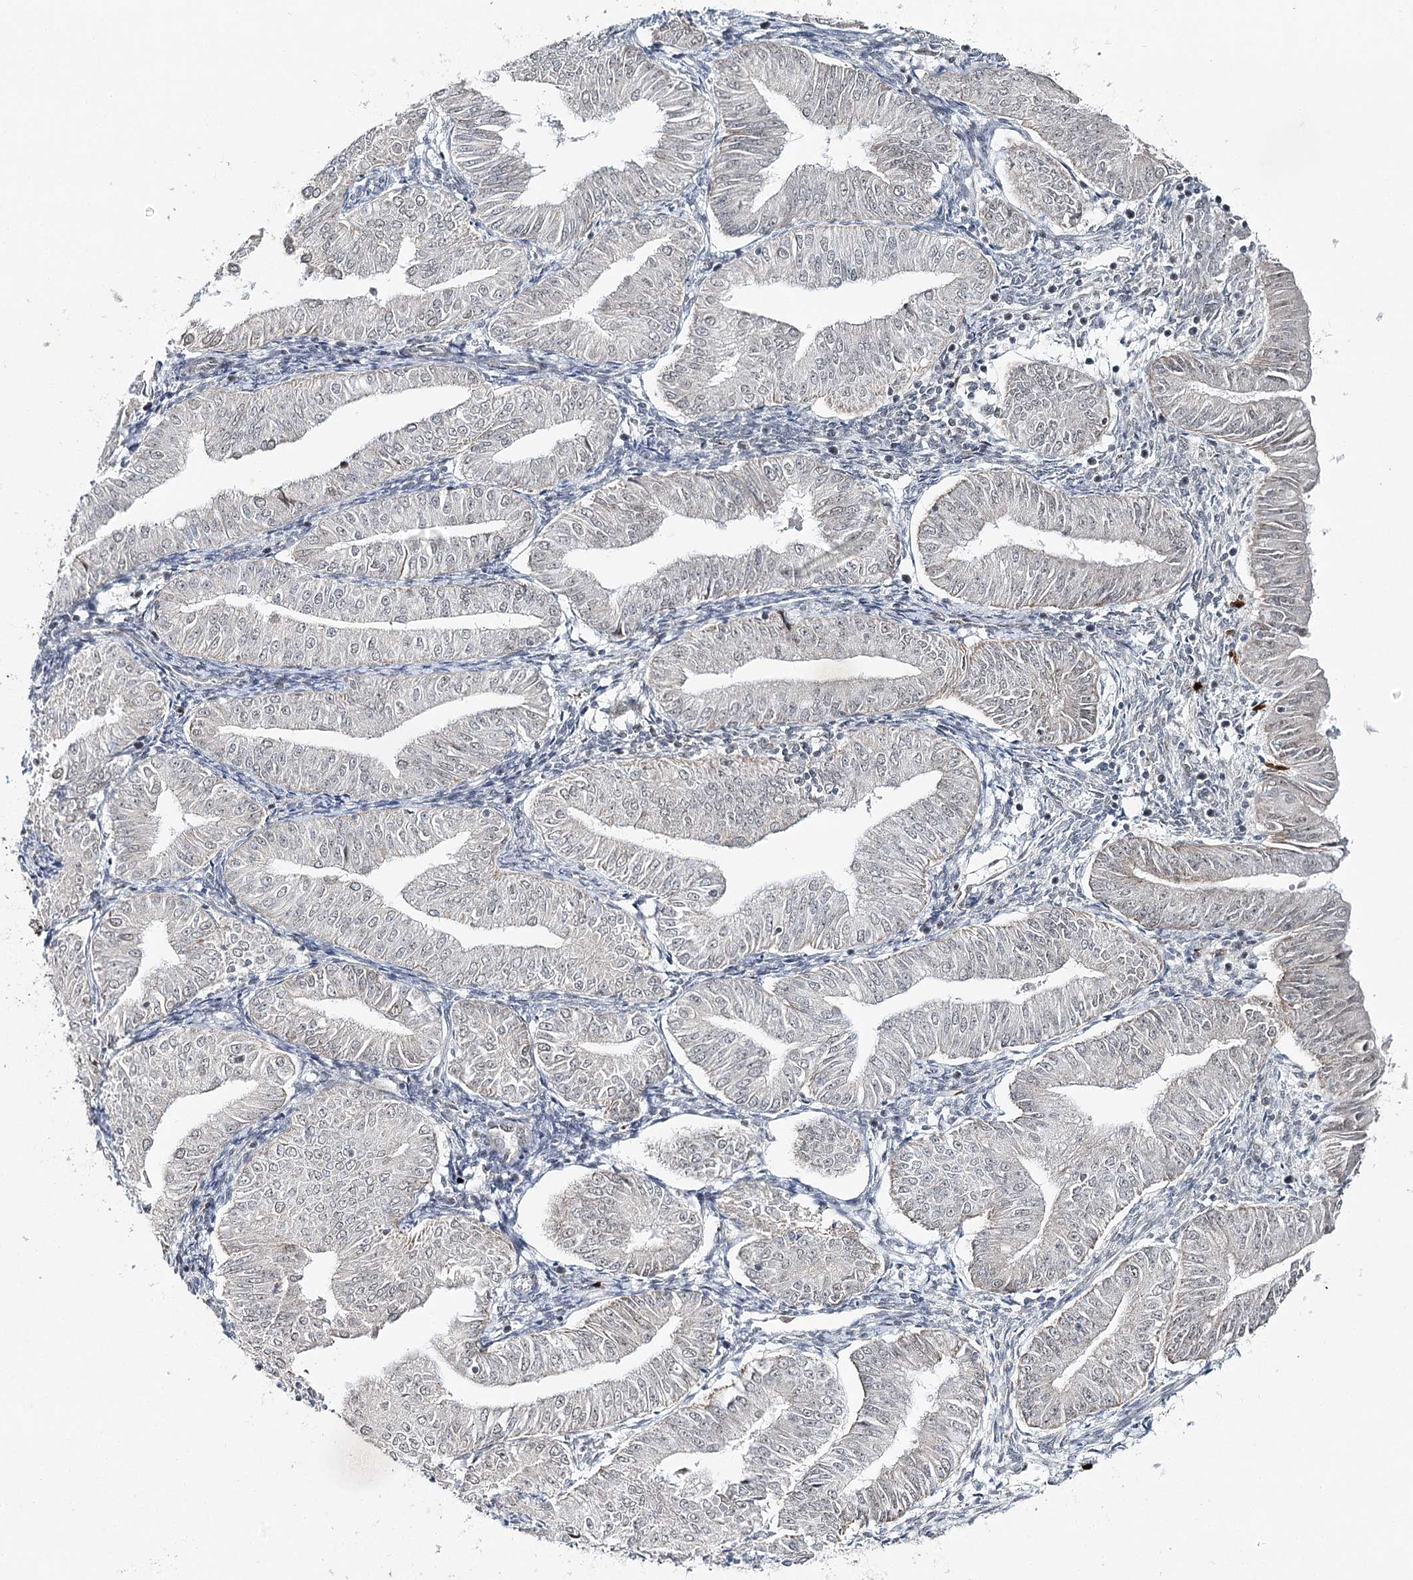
{"staining": {"intensity": "weak", "quantity": "<25%", "location": "cytoplasmic/membranous"}, "tissue": "endometrial cancer", "cell_type": "Tumor cells", "image_type": "cancer", "snomed": [{"axis": "morphology", "description": "Normal tissue, NOS"}, {"axis": "morphology", "description": "Adenocarcinoma, NOS"}, {"axis": "topography", "description": "Endometrium"}], "caption": "A high-resolution image shows immunohistochemistry staining of endometrial adenocarcinoma, which reveals no significant staining in tumor cells.", "gene": "ATAD1", "patient": {"sex": "female", "age": 53}}